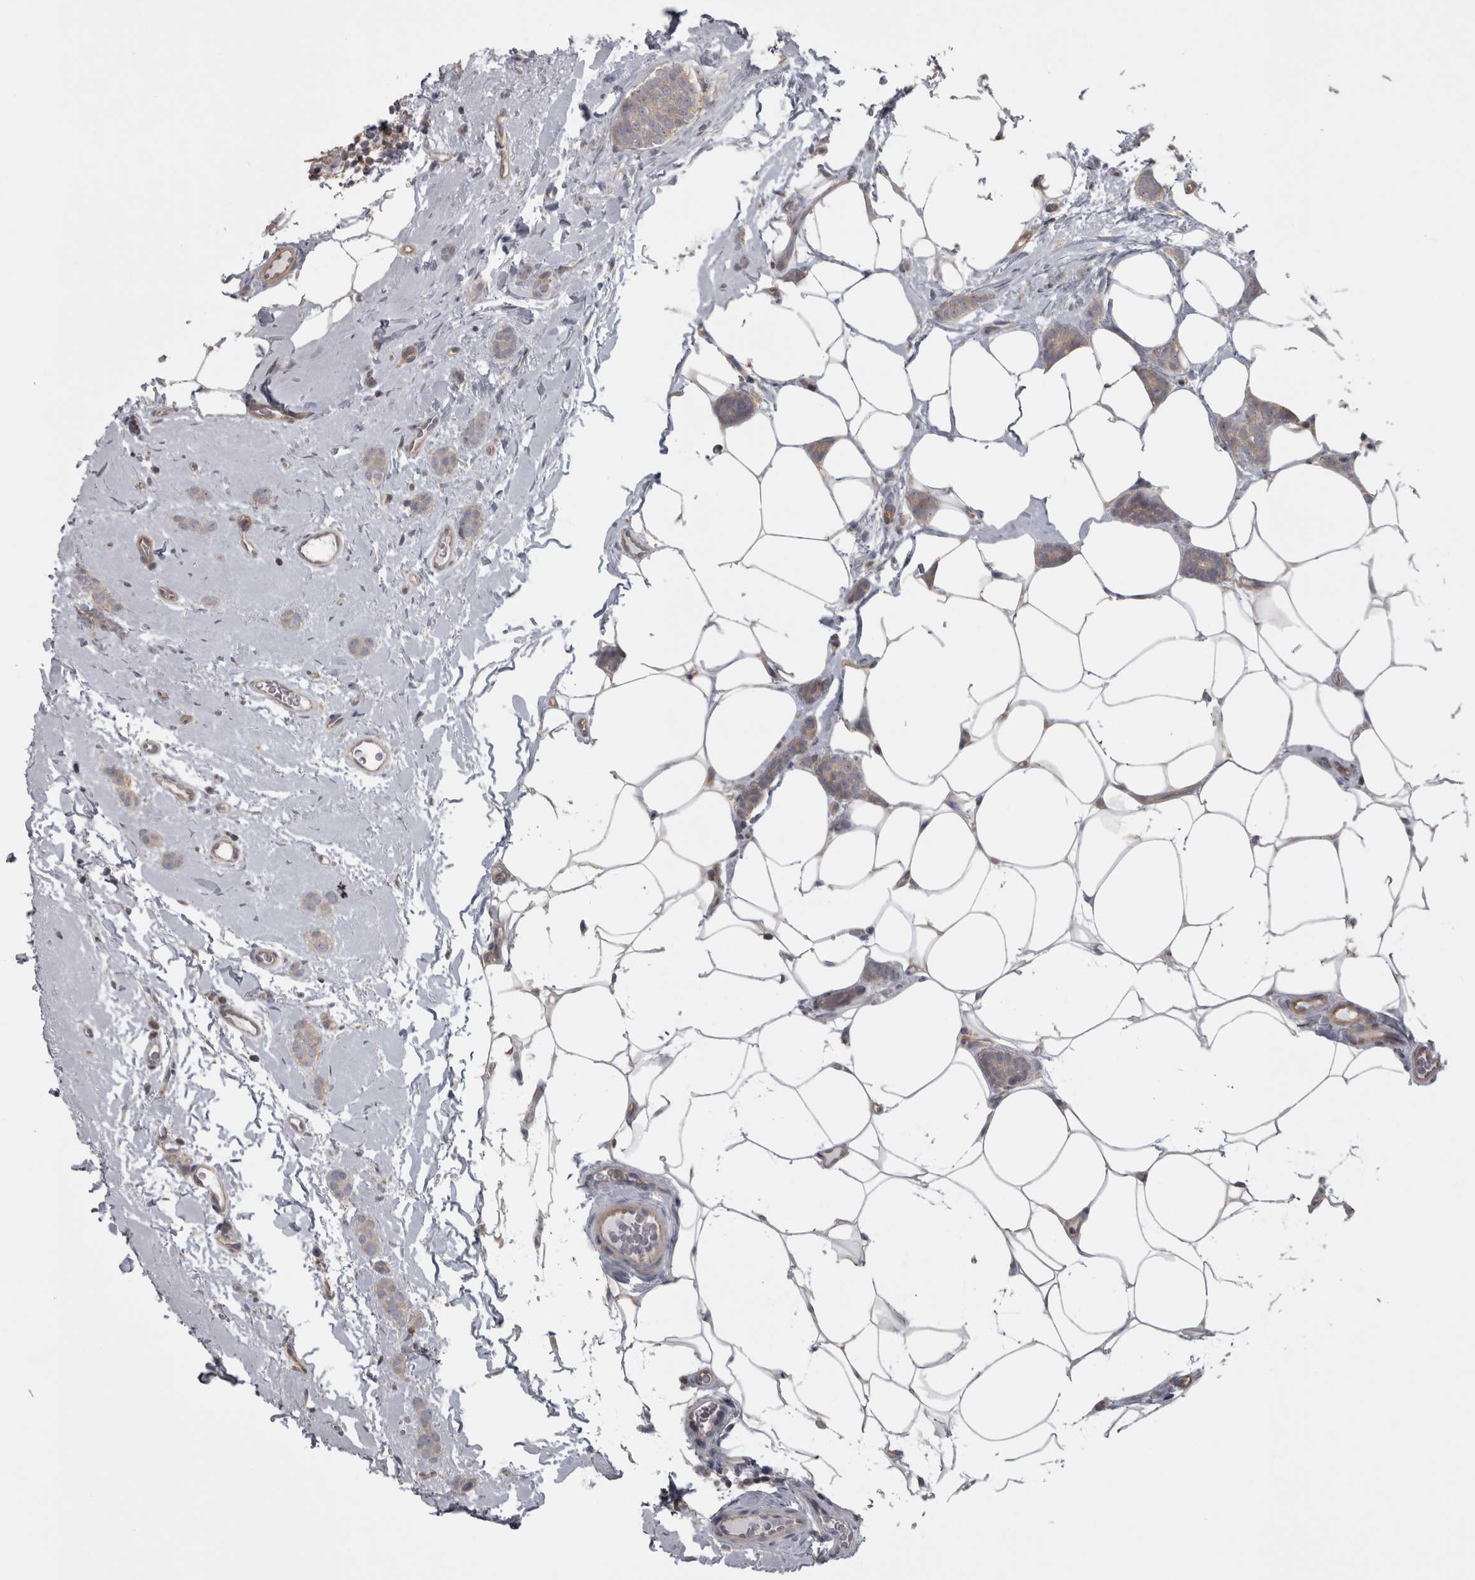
{"staining": {"intensity": "weak", "quantity": "25%-75%", "location": "cytoplasmic/membranous"}, "tissue": "breast cancer", "cell_type": "Tumor cells", "image_type": "cancer", "snomed": [{"axis": "morphology", "description": "Lobular carcinoma"}, {"axis": "topography", "description": "Skin"}, {"axis": "topography", "description": "Breast"}], "caption": "Breast cancer was stained to show a protein in brown. There is low levels of weak cytoplasmic/membranous expression in approximately 25%-75% of tumor cells.", "gene": "PPP1R12B", "patient": {"sex": "female", "age": 46}}